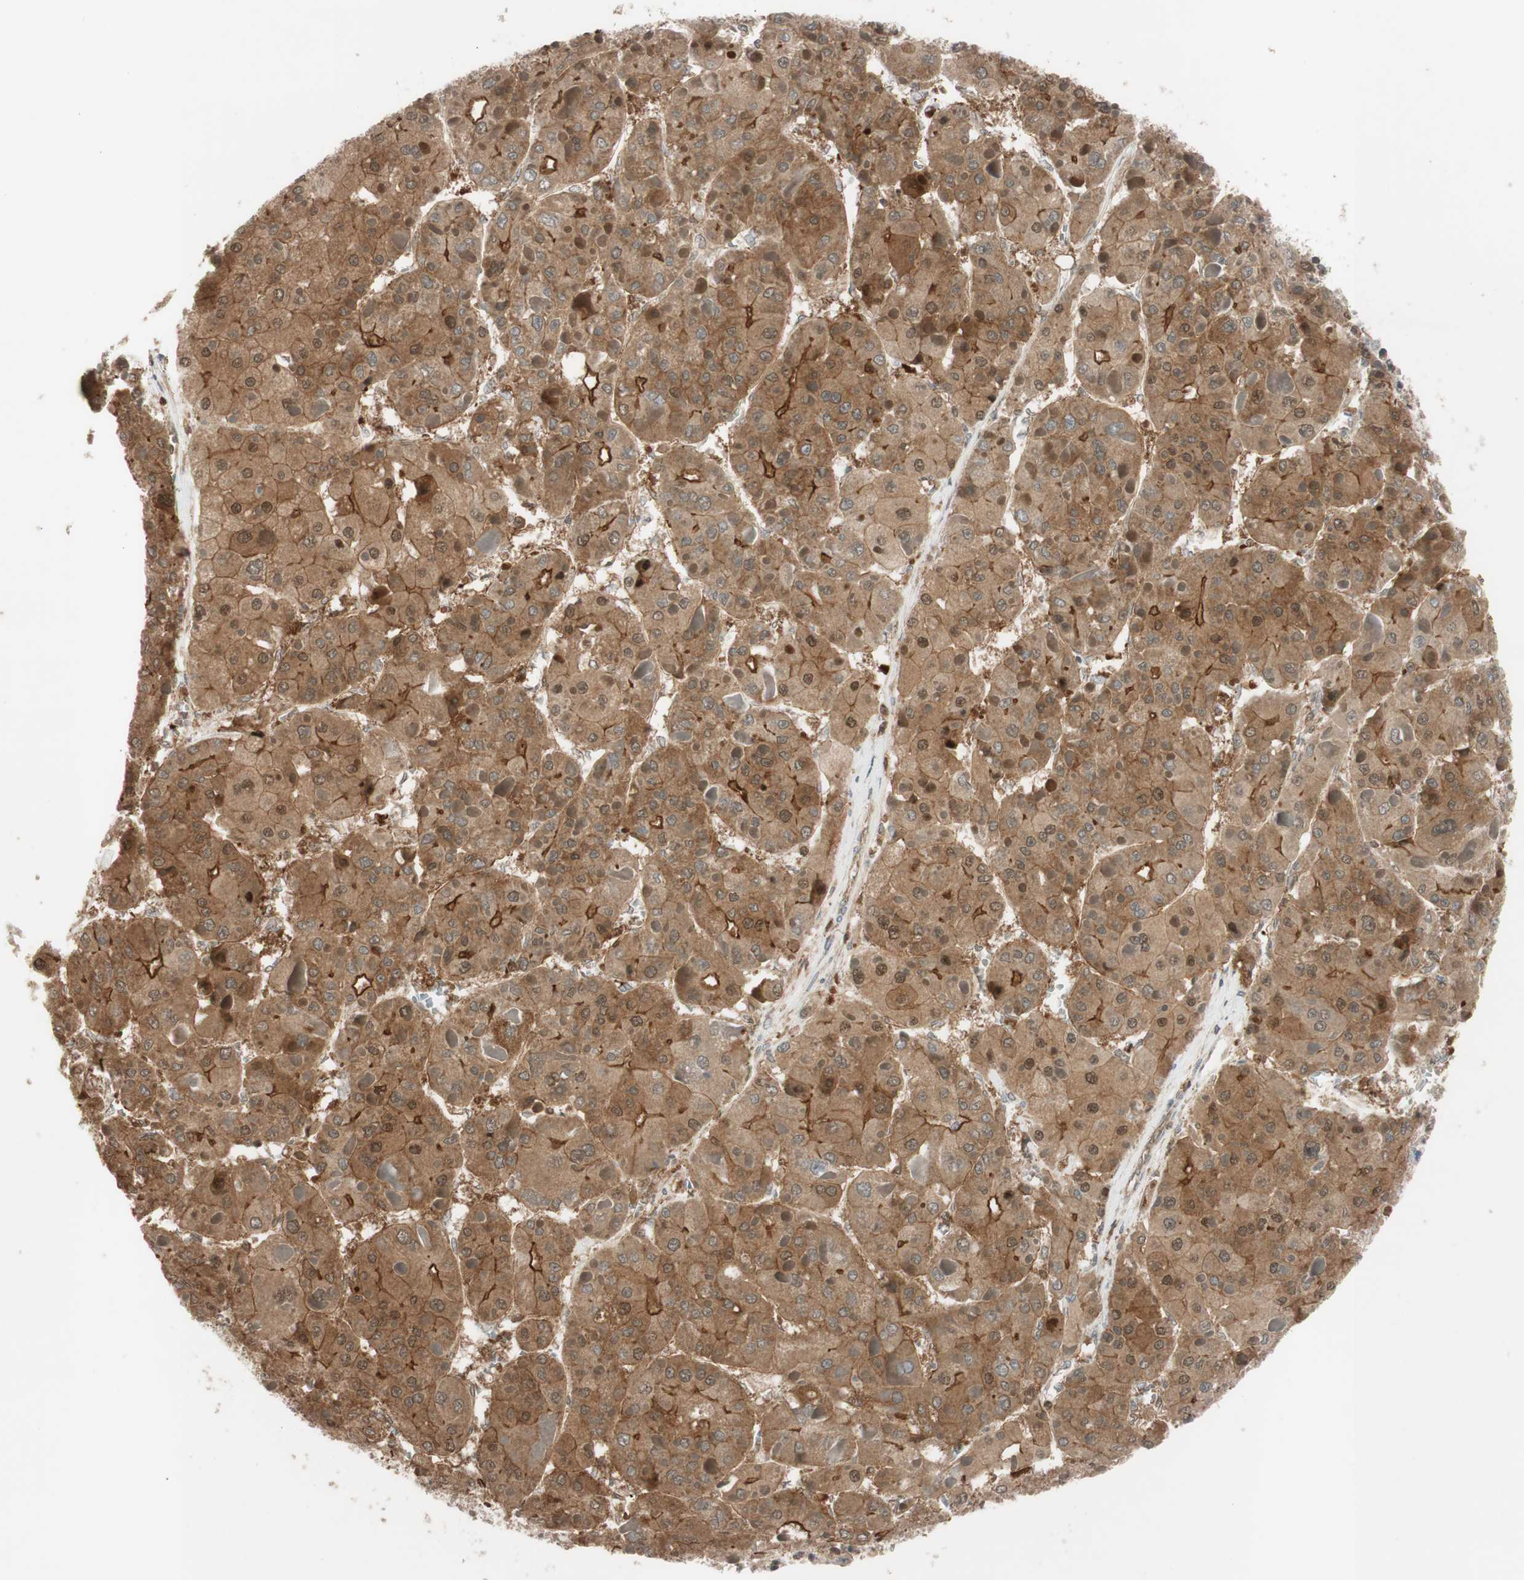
{"staining": {"intensity": "moderate", "quantity": ">75%", "location": "cytoplasmic/membranous,nuclear"}, "tissue": "liver cancer", "cell_type": "Tumor cells", "image_type": "cancer", "snomed": [{"axis": "morphology", "description": "Carcinoma, Hepatocellular, NOS"}, {"axis": "topography", "description": "Liver"}], "caption": "Protein staining by immunohistochemistry (IHC) reveals moderate cytoplasmic/membranous and nuclear expression in about >75% of tumor cells in liver cancer.", "gene": "EPHA8", "patient": {"sex": "female", "age": 73}}